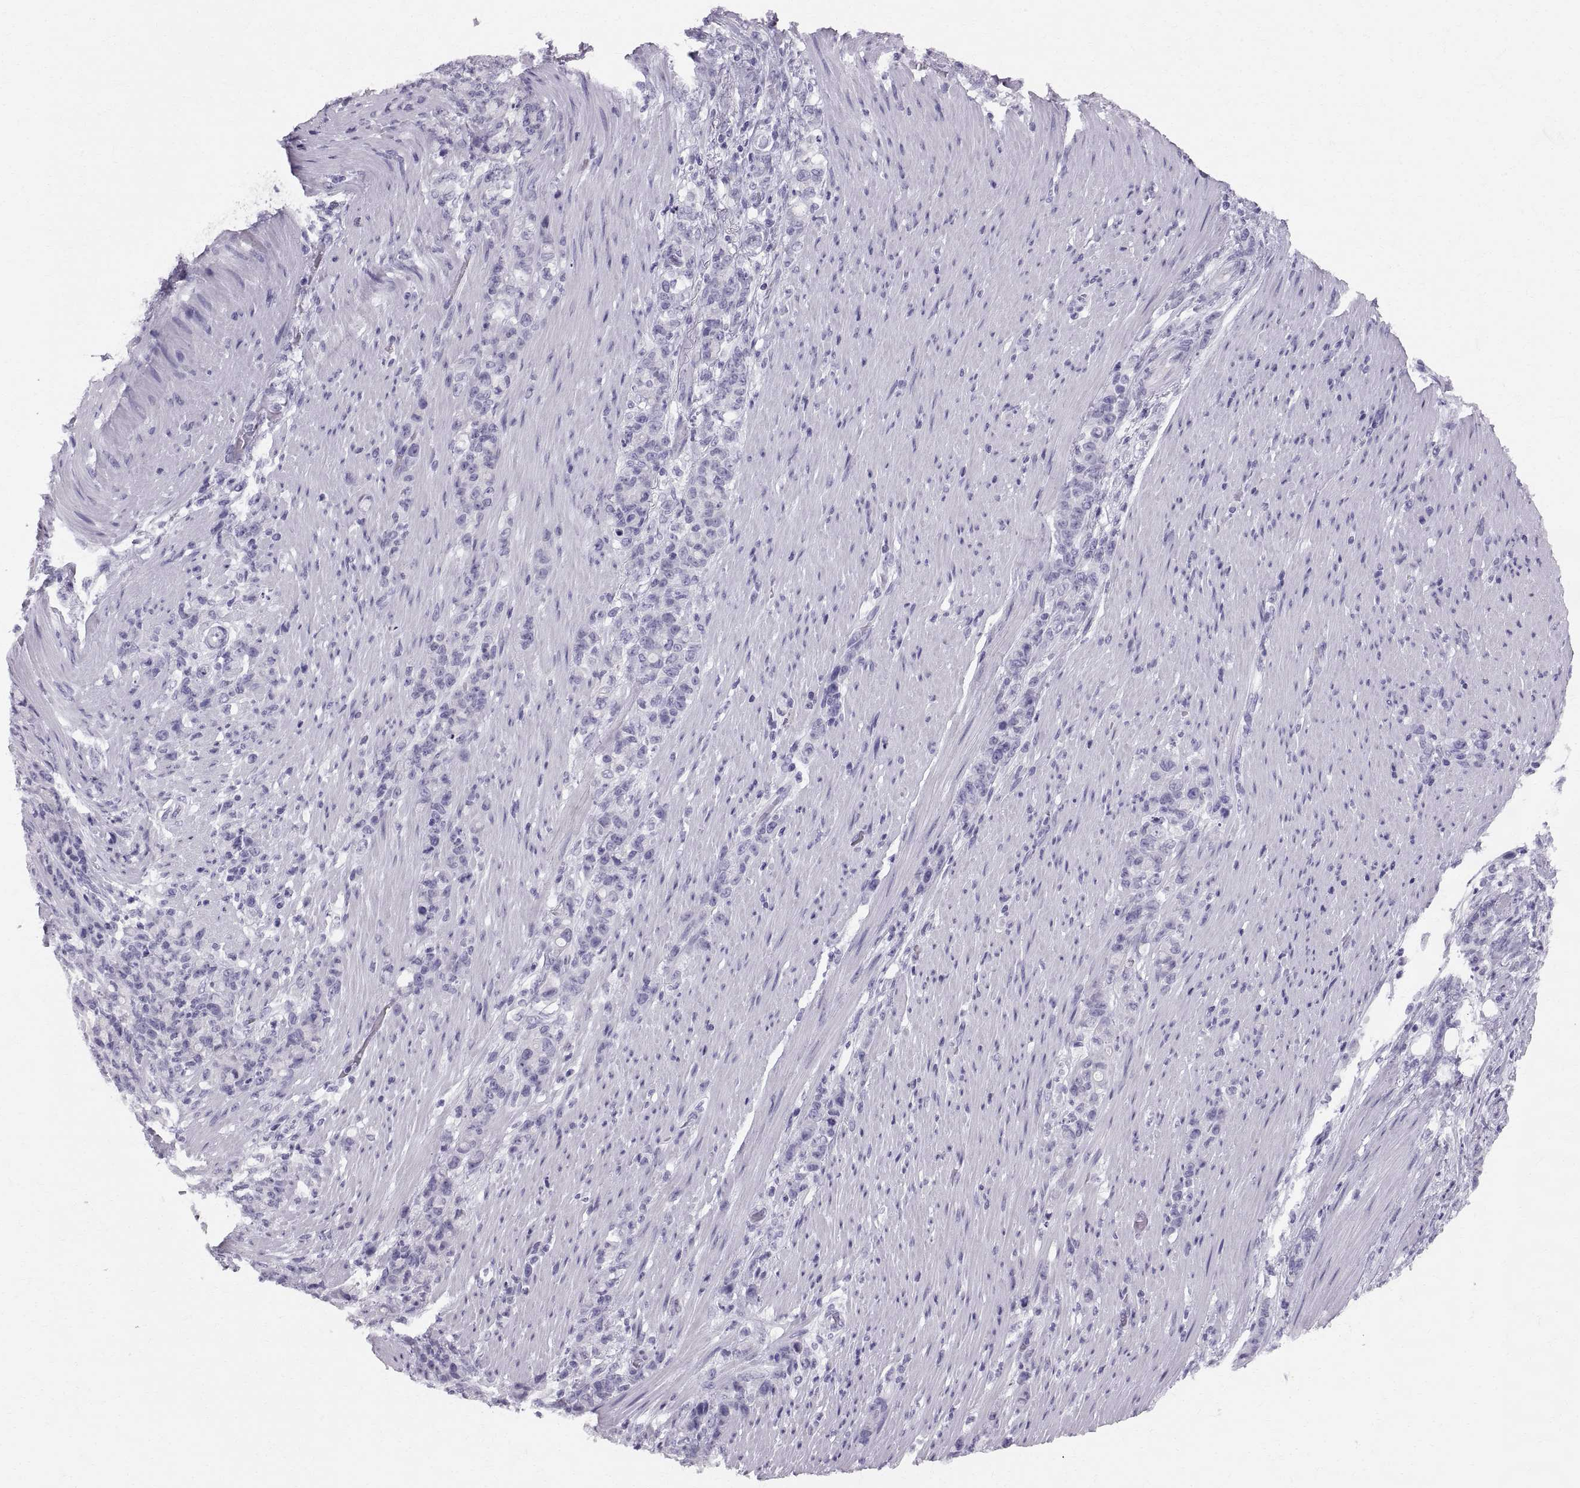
{"staining": {"intensity": "negative", "quantity": "none", "location": "none"}, "tissue": "stomach cancer", "cell_type": "Tumor cells", "image_type": "cancer", "snomed": [{"axis": "morphology", "description": "Adenocarcinoma, NOS"}, {"axis": "topography", "description": "Stomach"}], "caption": "This is an IHC photomicrograph of human stomach cancer. There is no staining in tumor cells.", "gene": "SLC22A6", "patient": {"sex": "female", "age": 79}}